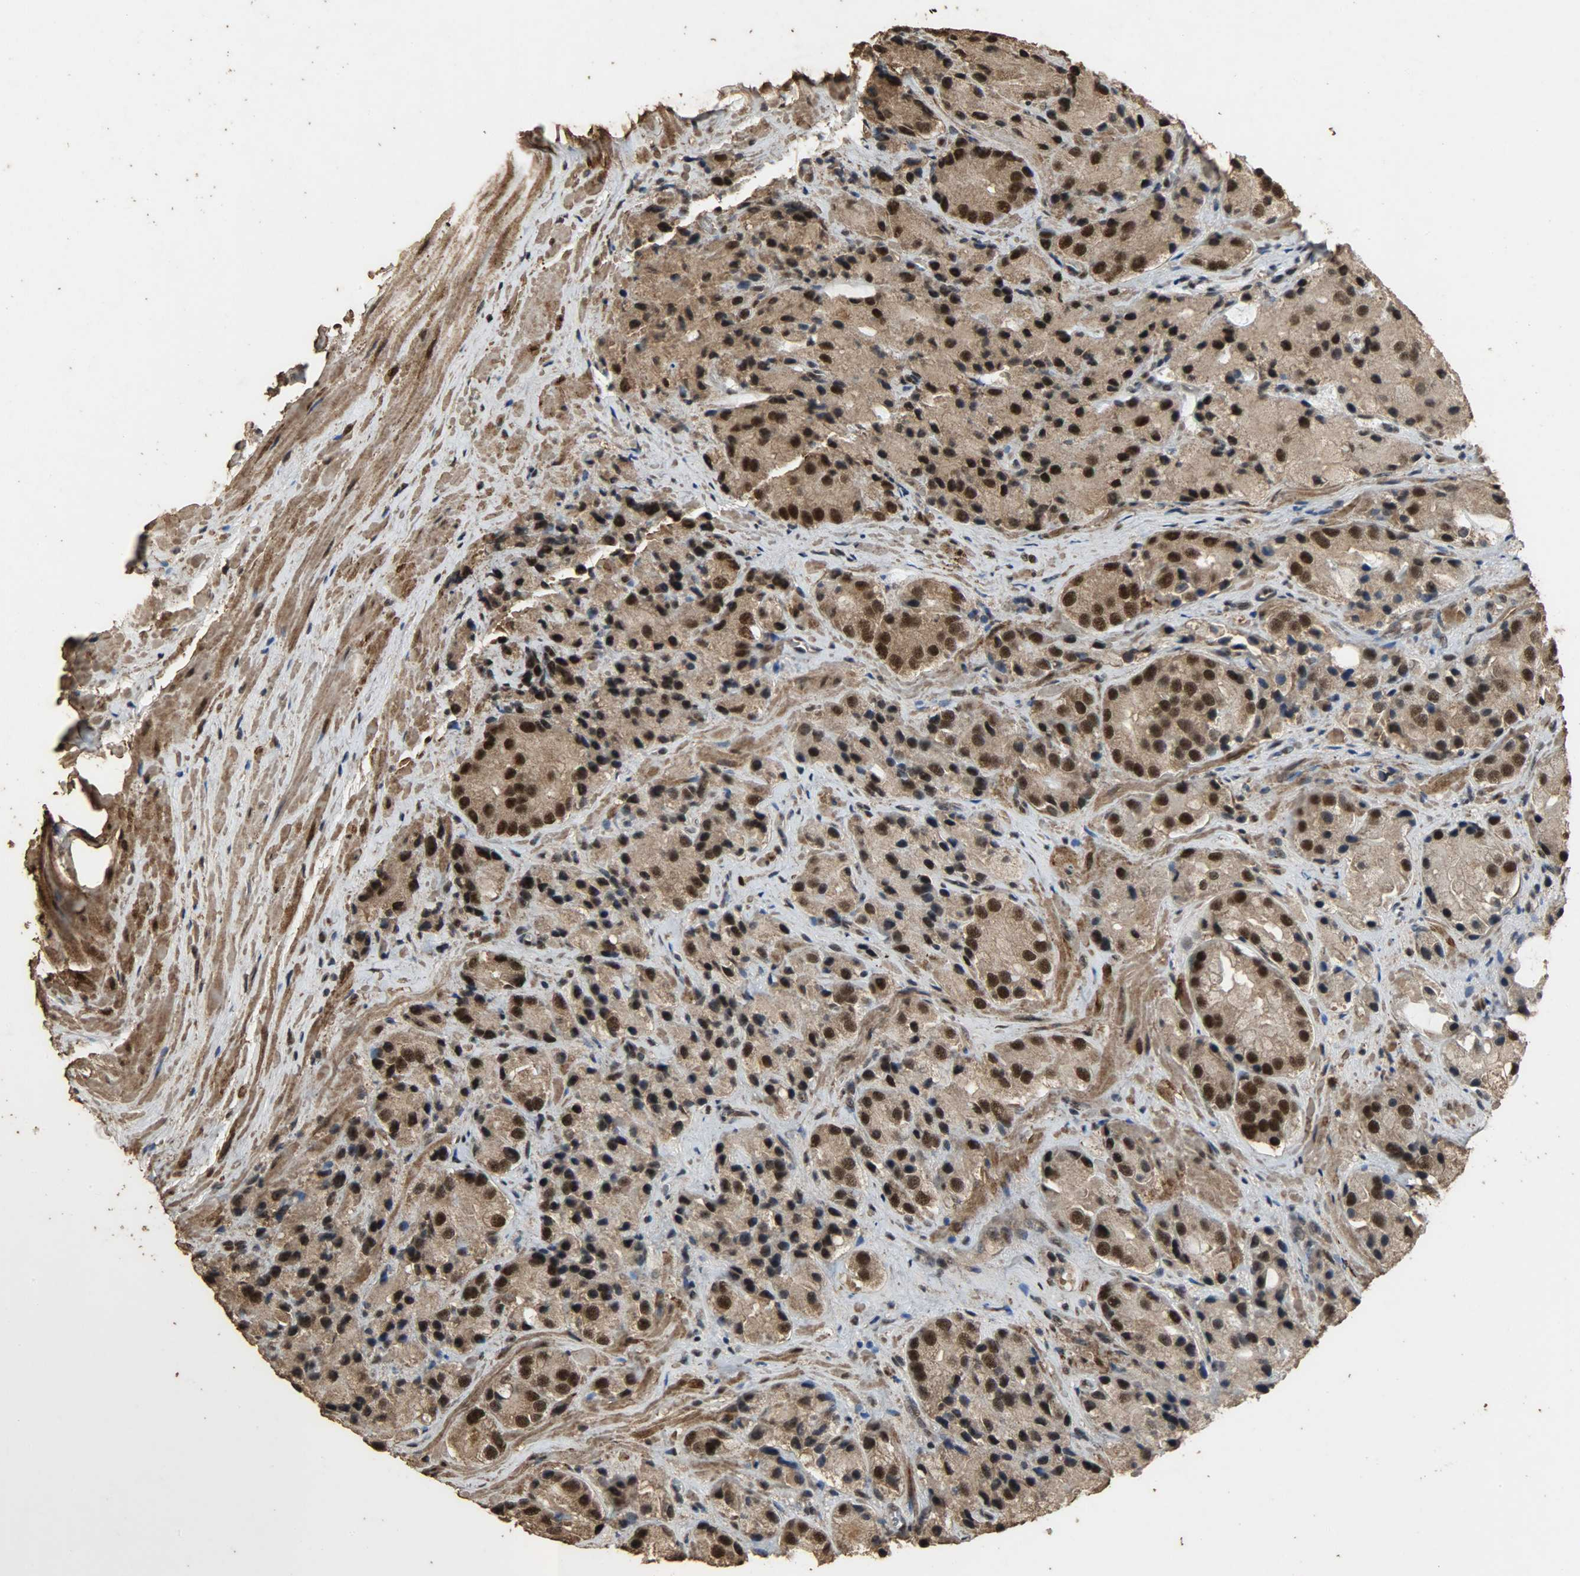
{"staining": {"intensity": "strong", "quantity": ">75%", "location": "cytoplasmic/membranous,nuclear"}, "tissue": "prostate cancer", "cell_type": "Tumor cells", "image_type": "cancer", "snomed": [{"axis": "morphology", "description": "Adenocarcinoma, High grade"}, {"axis": "topography", "description": "Prostate"}], "caption": "About >75% of tumor cells in human prostate cancer (high-grade adenocarcinoma) show strong cytoplasmic/membranous and nuclear protein expression as visualized by brown immunohistochemical staining.", "gene": "CCNT2", "patient": {"sex": "male", "age": 70}}